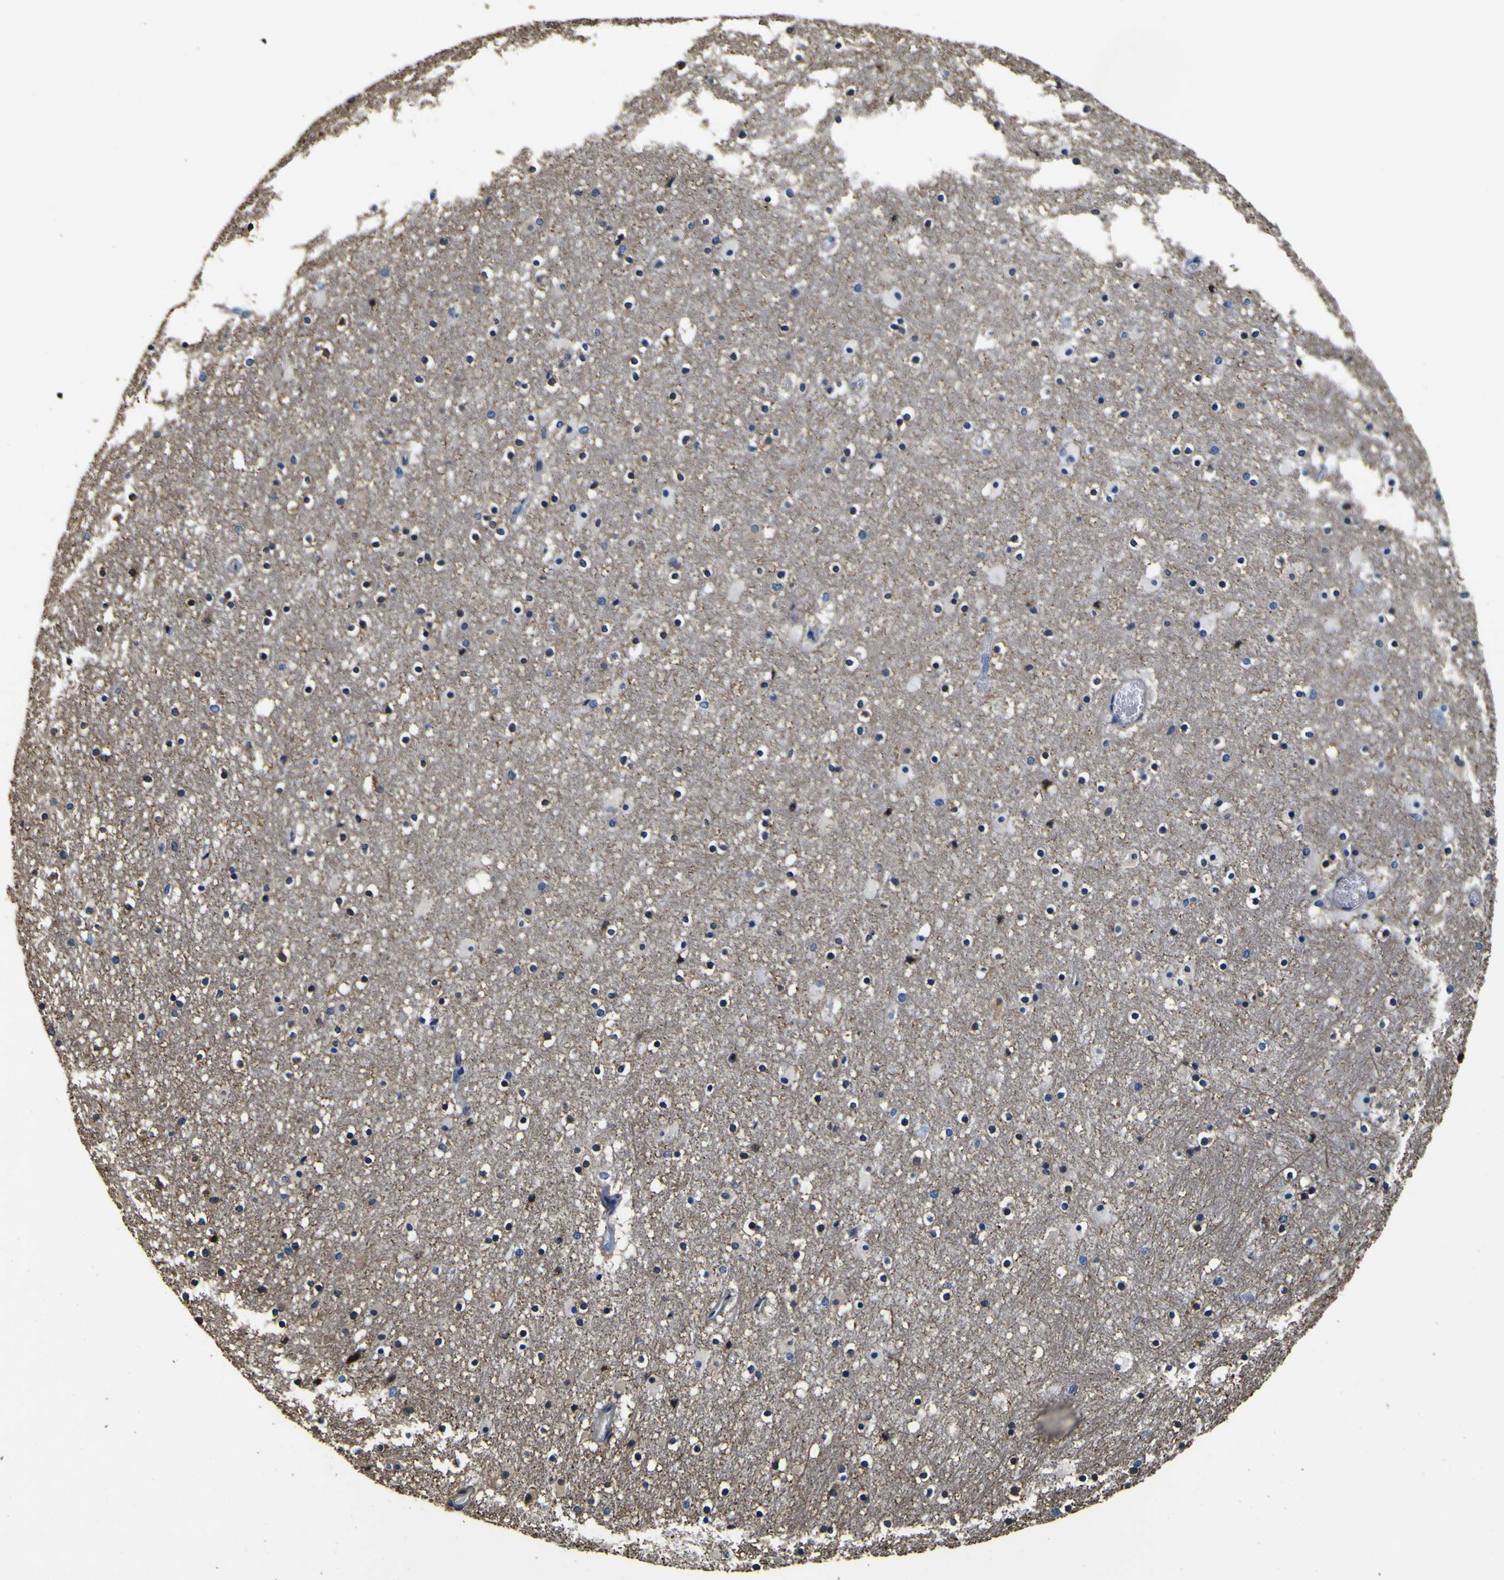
{"staining": {"intensity": "moderate", "quantity": "<25%", "location": "cytoplasmic/membranous"}, "tissue": "caudate", "cell_type": "Glial cells", "image_type": "normal", "snomed": [{"axis": "morphology", "description": "Normal tissue, NOS"}, {"axis": "topography", "description": "Lateral ventricle wall"}], "caption": "Glial cells reveal low levels of moderate cytoplasmic/membranous staining in approximately <25% of cells in benign caudate. (DAB IHC, brown staining for protein, blue staining for nuclei).", "gene": "TUBA1B", "patient": {"sex": "male", "age": 45}}